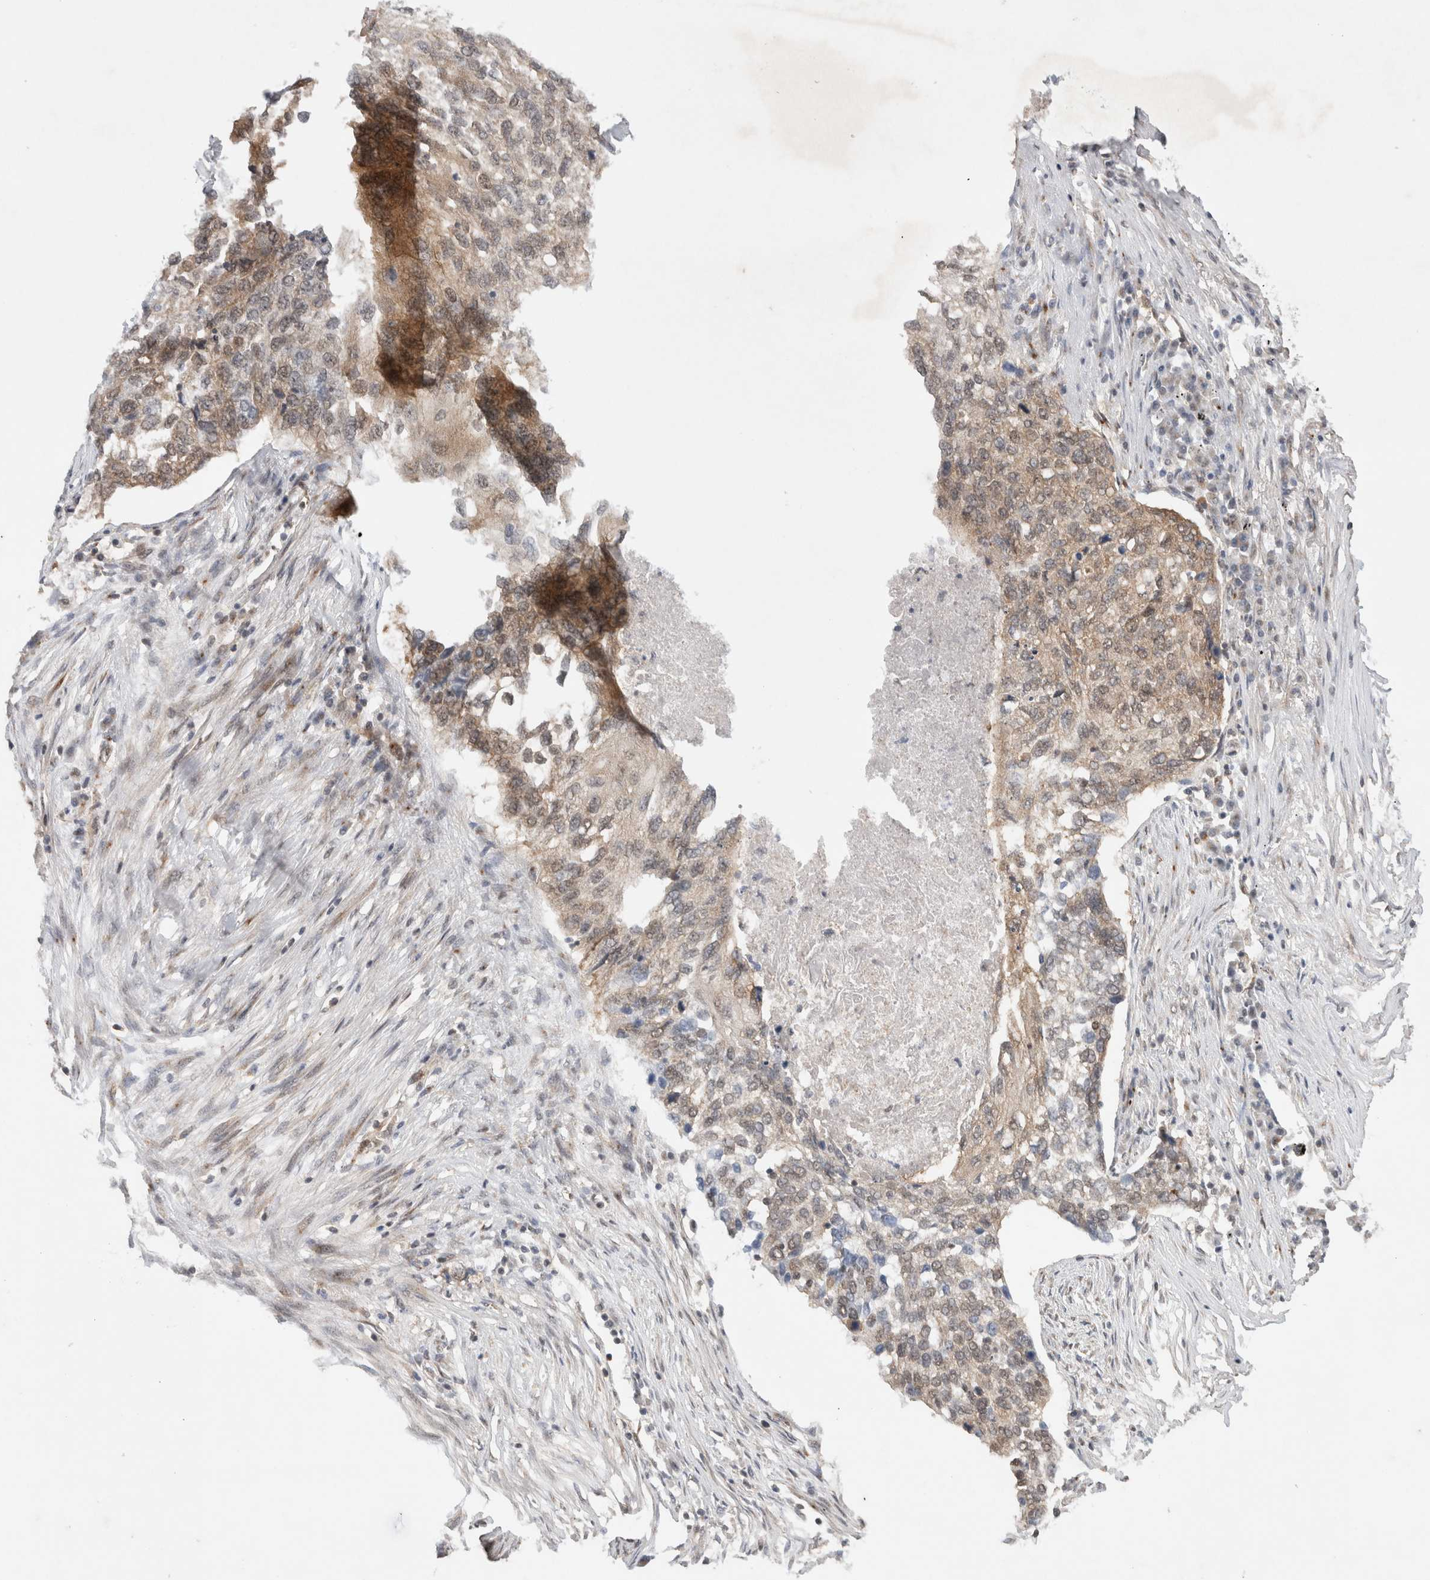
{"staining": {"intensity": "weak", "quantity": "<25%", "location": "cytoplasmic/membranous"}, "tissue": "lung cancer", "cell_type": "Tumor cells", "image_type": "cancer", "snomed": [{"axis": "morphology", "description": "Squamous cell carcinoma, NOS"}, {"axis": "topography", "description": "Lung"}], "caption": "A histopathology image of lung cancer (squamous cell carcinoma) stained for a protein shows no brown staining in tumor cells.", "gene": "WIPF2", "patient": {"sex": "female", "age": 63}}